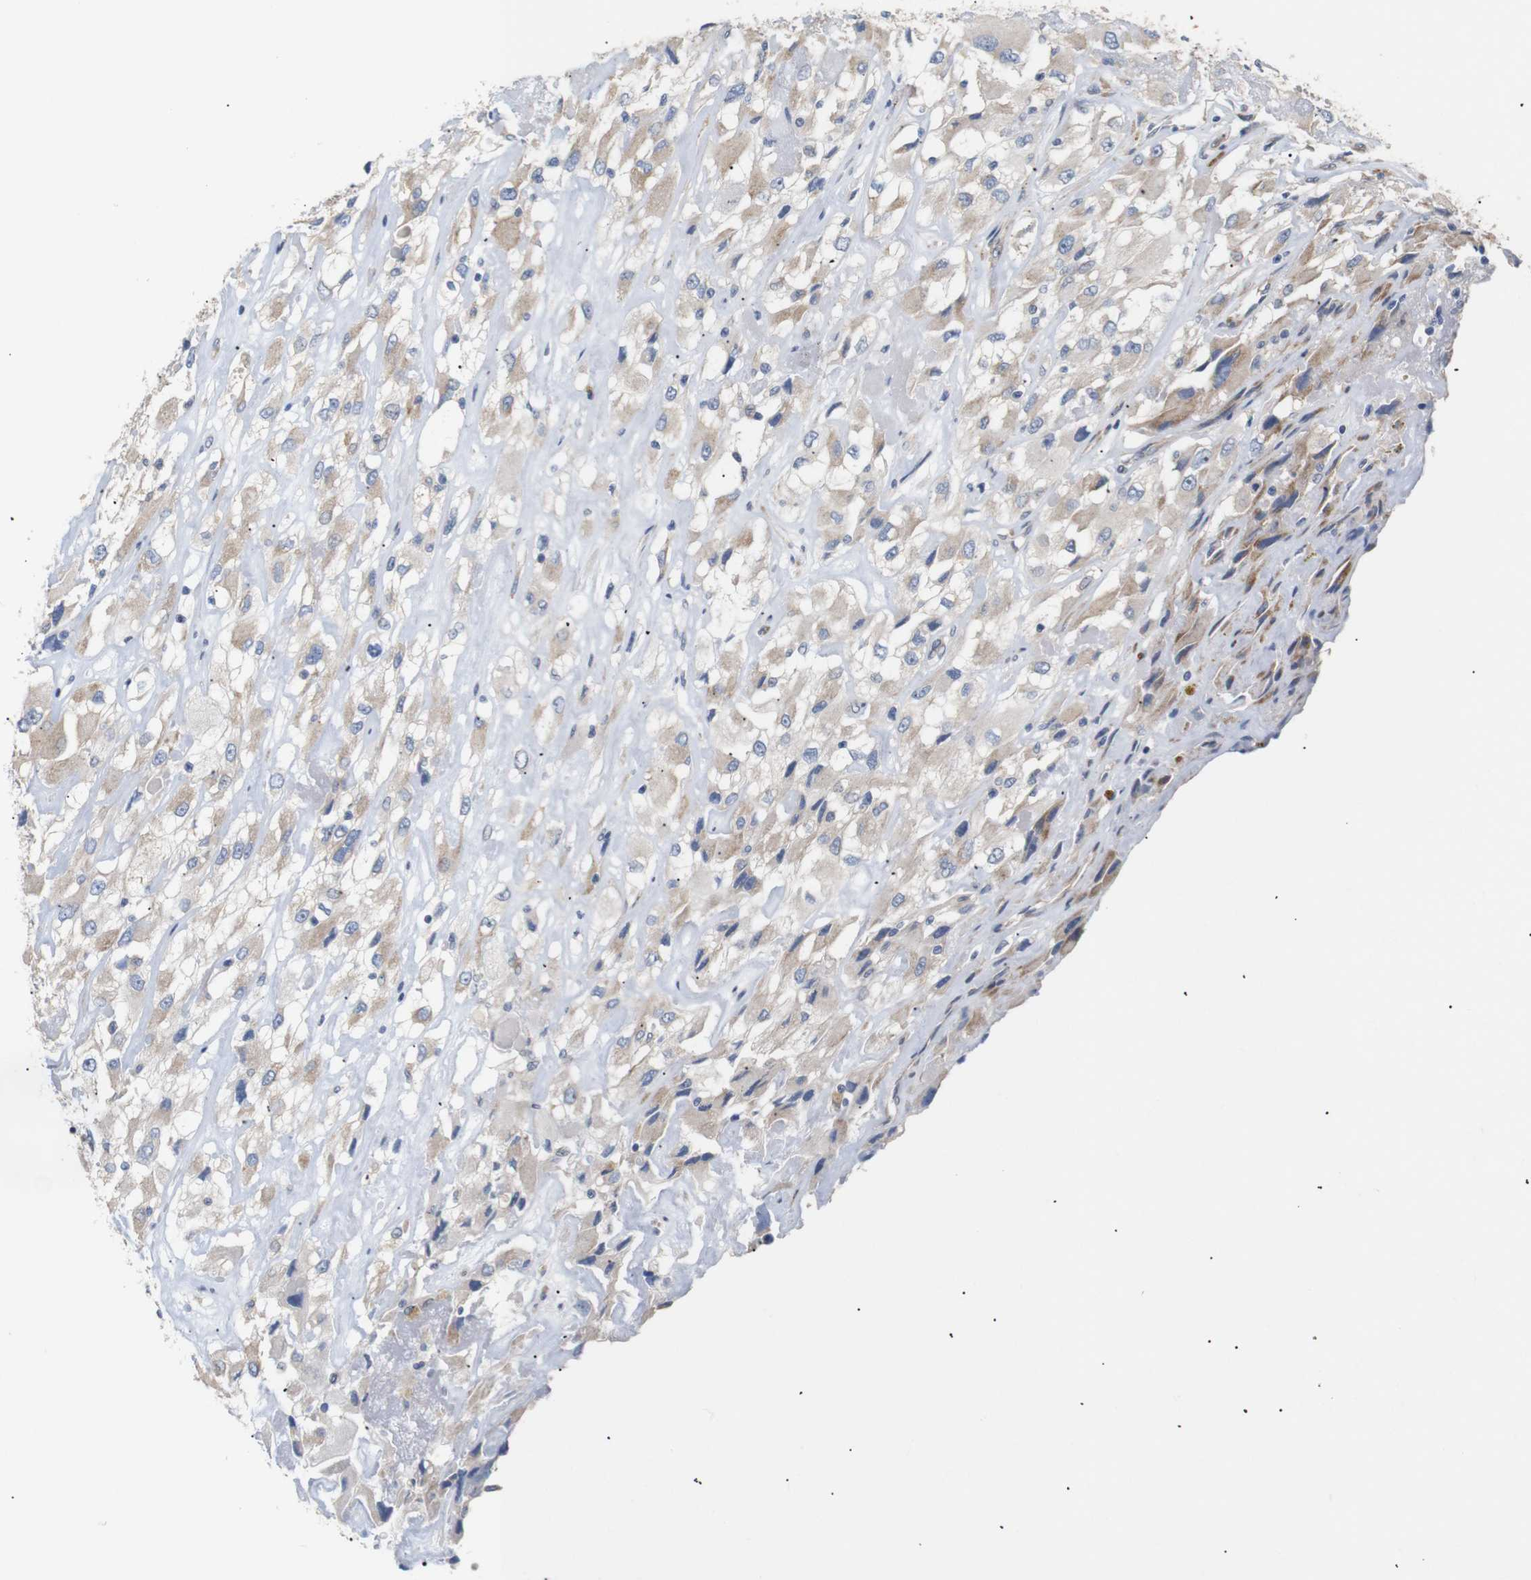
{"staining": {"intensity": "weak", "quantity": "<25%", "location": "cytoplasmic/membranous"}, "tissue": "renal cancer", "cell_type": "Tumor cells", "image_type": "cancer", "snomed": [{"axis": "morphology", "description": "Adenocarcinoma, NOS"}, {"axis": "topography", "description": "Kidney"}], "caption": "Protein analysis of renal adenocarcinoma reveals no significant expression in tumor cells. (DAB (3,3'-diaminobenzidine) immunohistochemistry, high magnification).", "gene": "TRIM5", "patient": {"sex": "female", "age": 52}}